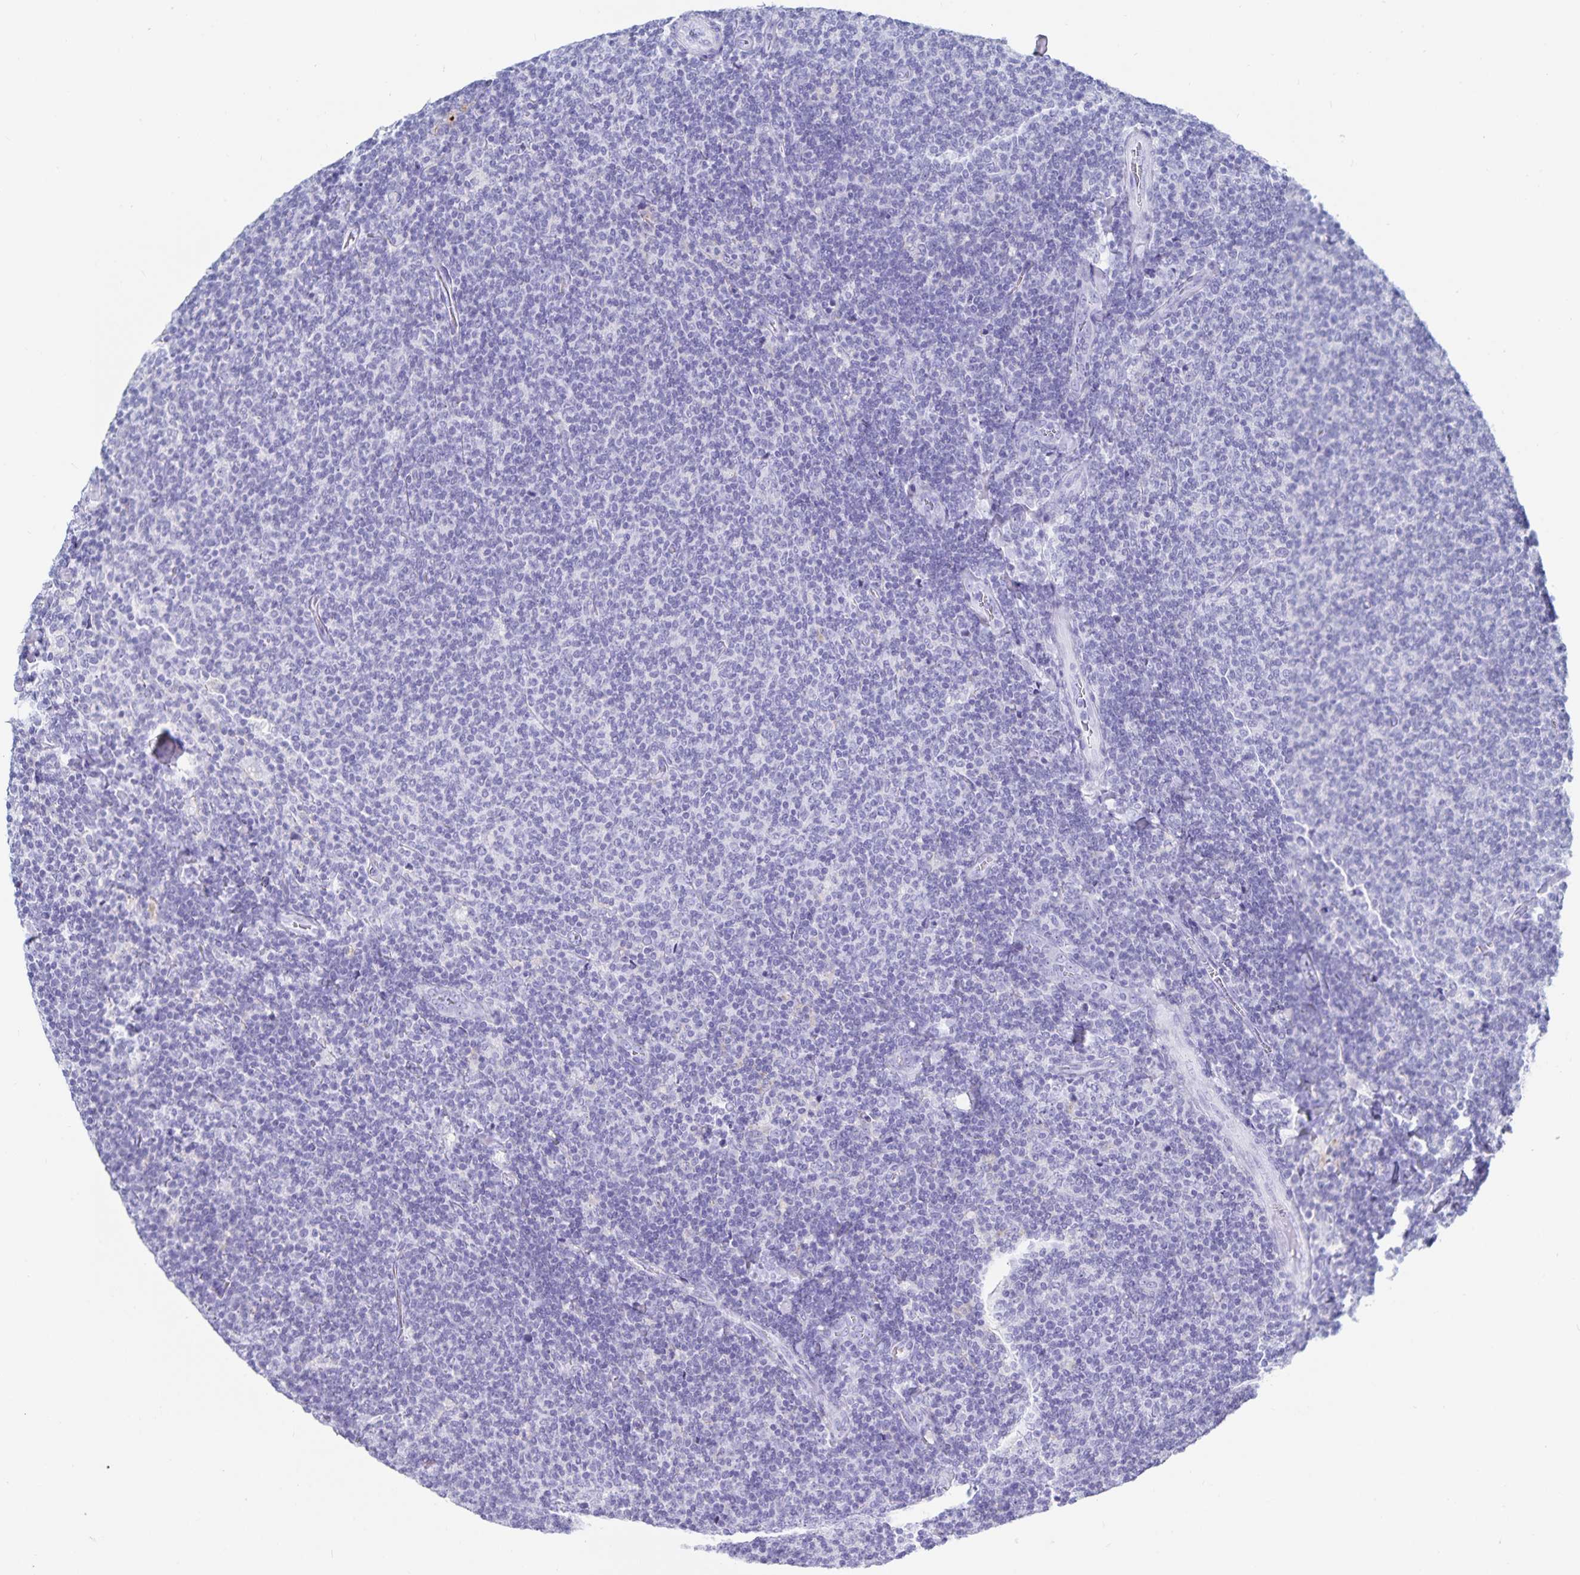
{"staining": {"intensity": "negative", "quantity": "none", "location": "none"}, "tissue": "lymphoma", "cell_type": "Tumor cells", "image_type": "cancer", "snomed": [{"axis": "morphology", "description": "Malignant lymphoma, non-Hodgkin's type, Low grade"}, {"axis": "topography", "description": "Lymph node"}], "caption": "Immunohistochemical staining of low-grade malignant lymphoma, non-Hodgkin's type reveals no significant positivity in tumor cells.", "gene": "C19orf73", "patient": {"sex": "male", "age": 52}}